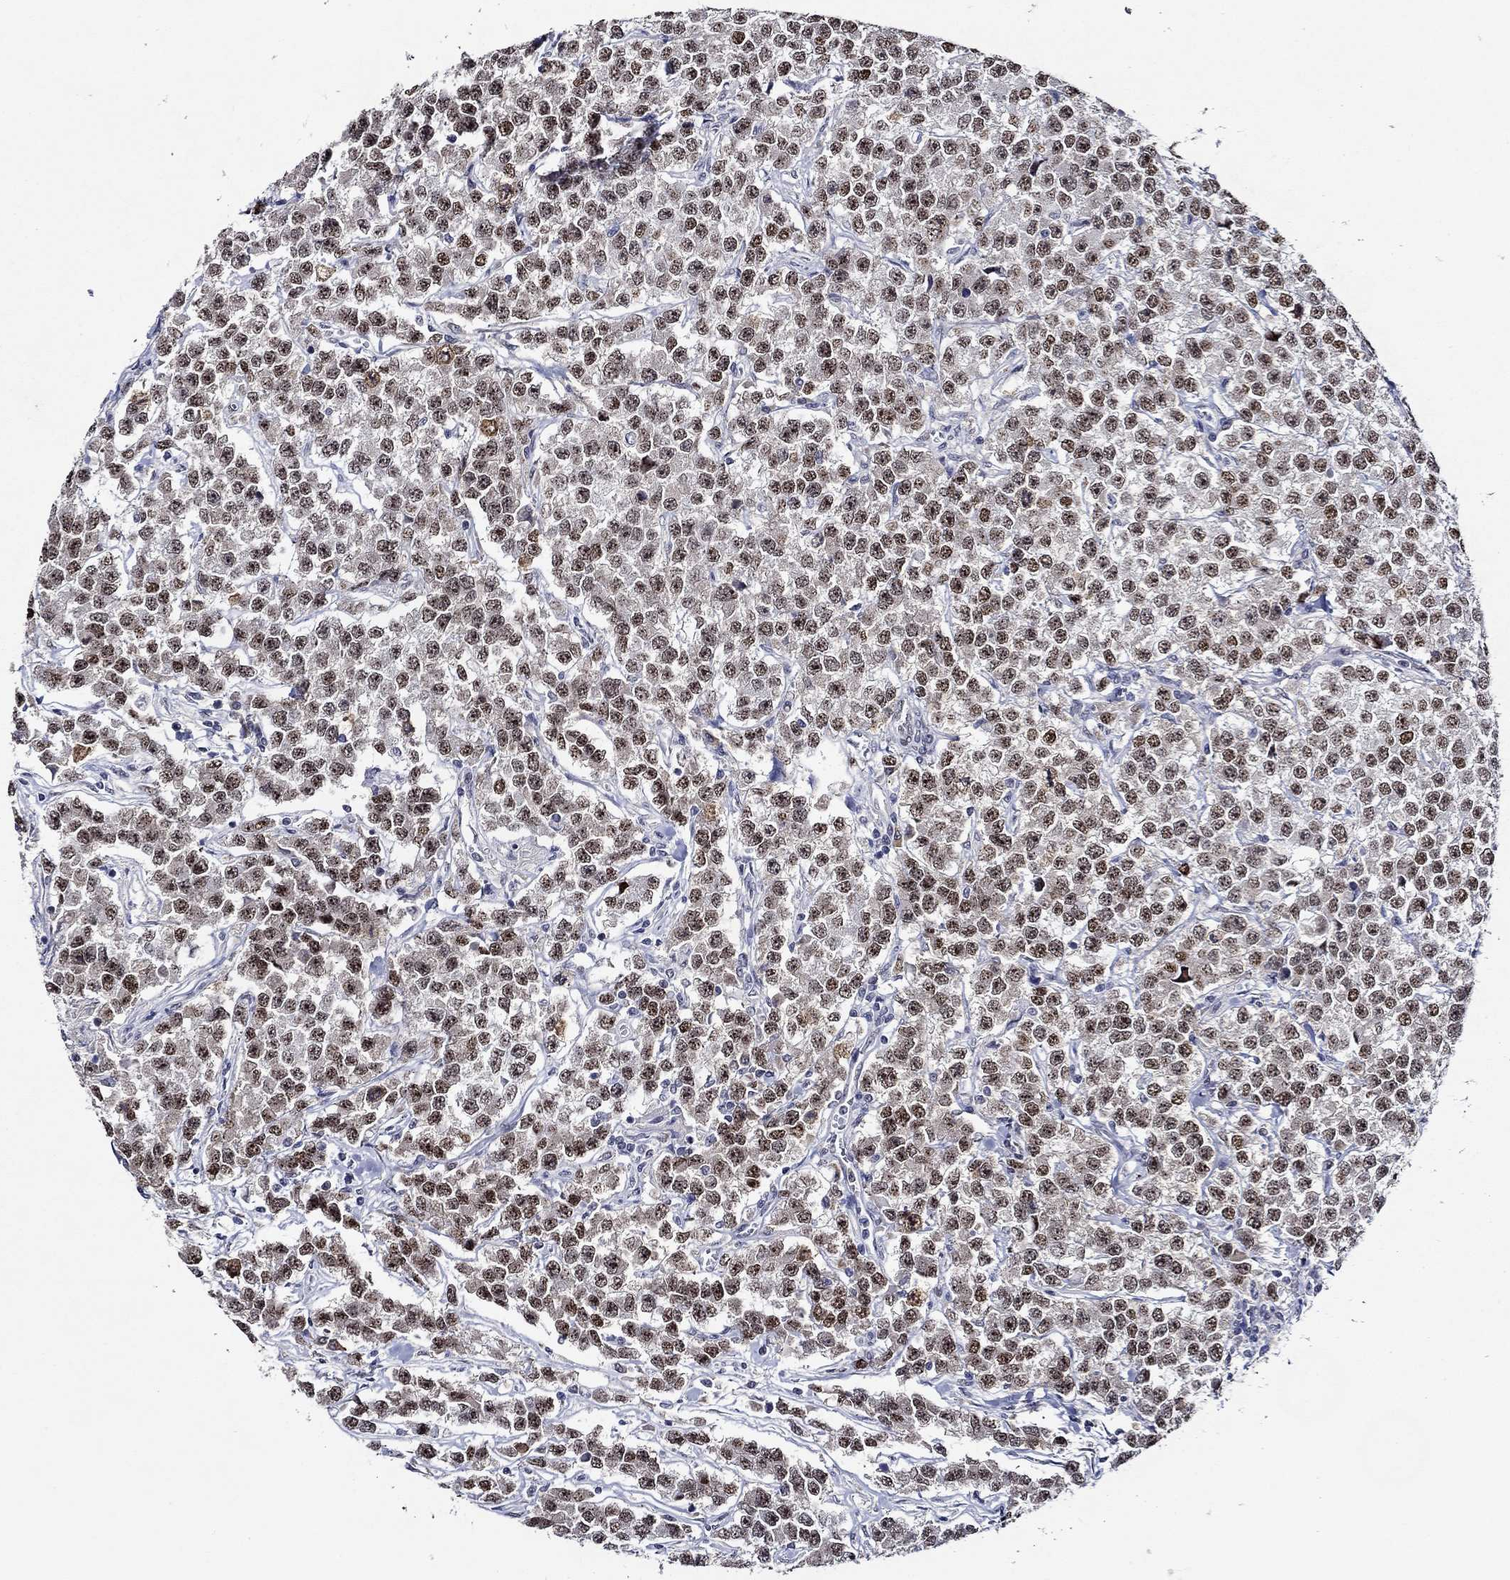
{"staining": {"intensity": "strong", "quantity": ">75%", "location": "nuclear"}, "tissue": "testis cancer", "cell_type": "Tumor cells", "image_type": "cancer", "snomed": [{"axis": "morphology", "description": "Seminoma, NOS"}, {"axis": "topography", "description": "Testis"}], "caption": "Approximately >75% of tumor cells in testis cancer show strong nuclear protein expression as visualized by brown immunohistochemical staining.", "gene": "GATA2", "patient": {"sex": "male", "age": 59}}